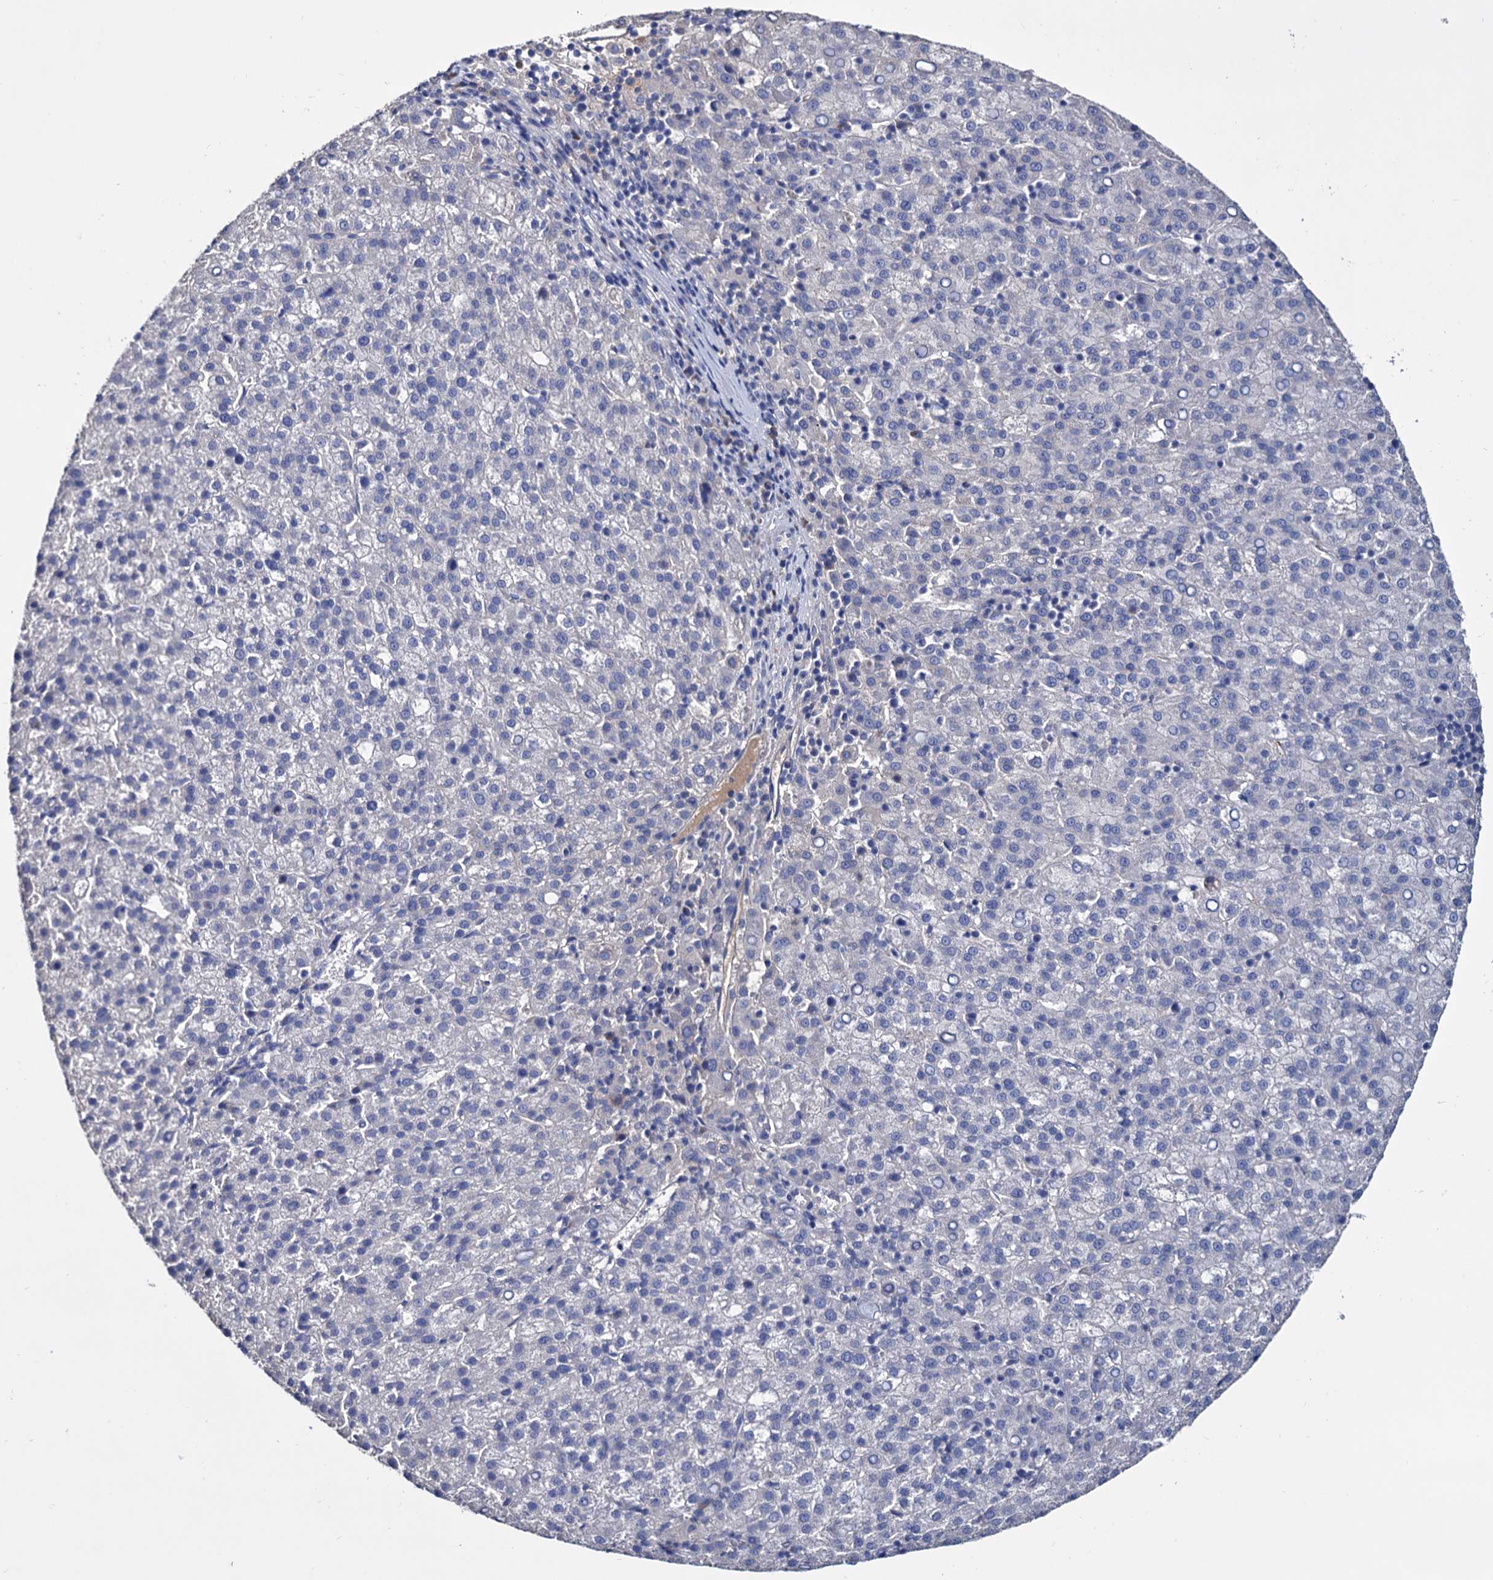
{"staining": {"intensity": "negative", "quantity": "none", "location": "none"}, "tissue": "liver cancer", "cell_type": "Tumor cells", "image_type": "cancer", "snomed": [{"axis": "morphology", "description": "Carcinoma, Hepatocellular, NOS"}, {"axis": "topography", "description": "Liver"}], "caption": "The micrograph shows no significant staining in tumor cells of liver cancer (hepatocellular carcinoma).", "gene": "NPAS4", "patient": {"sex": "female", "age": 58}}